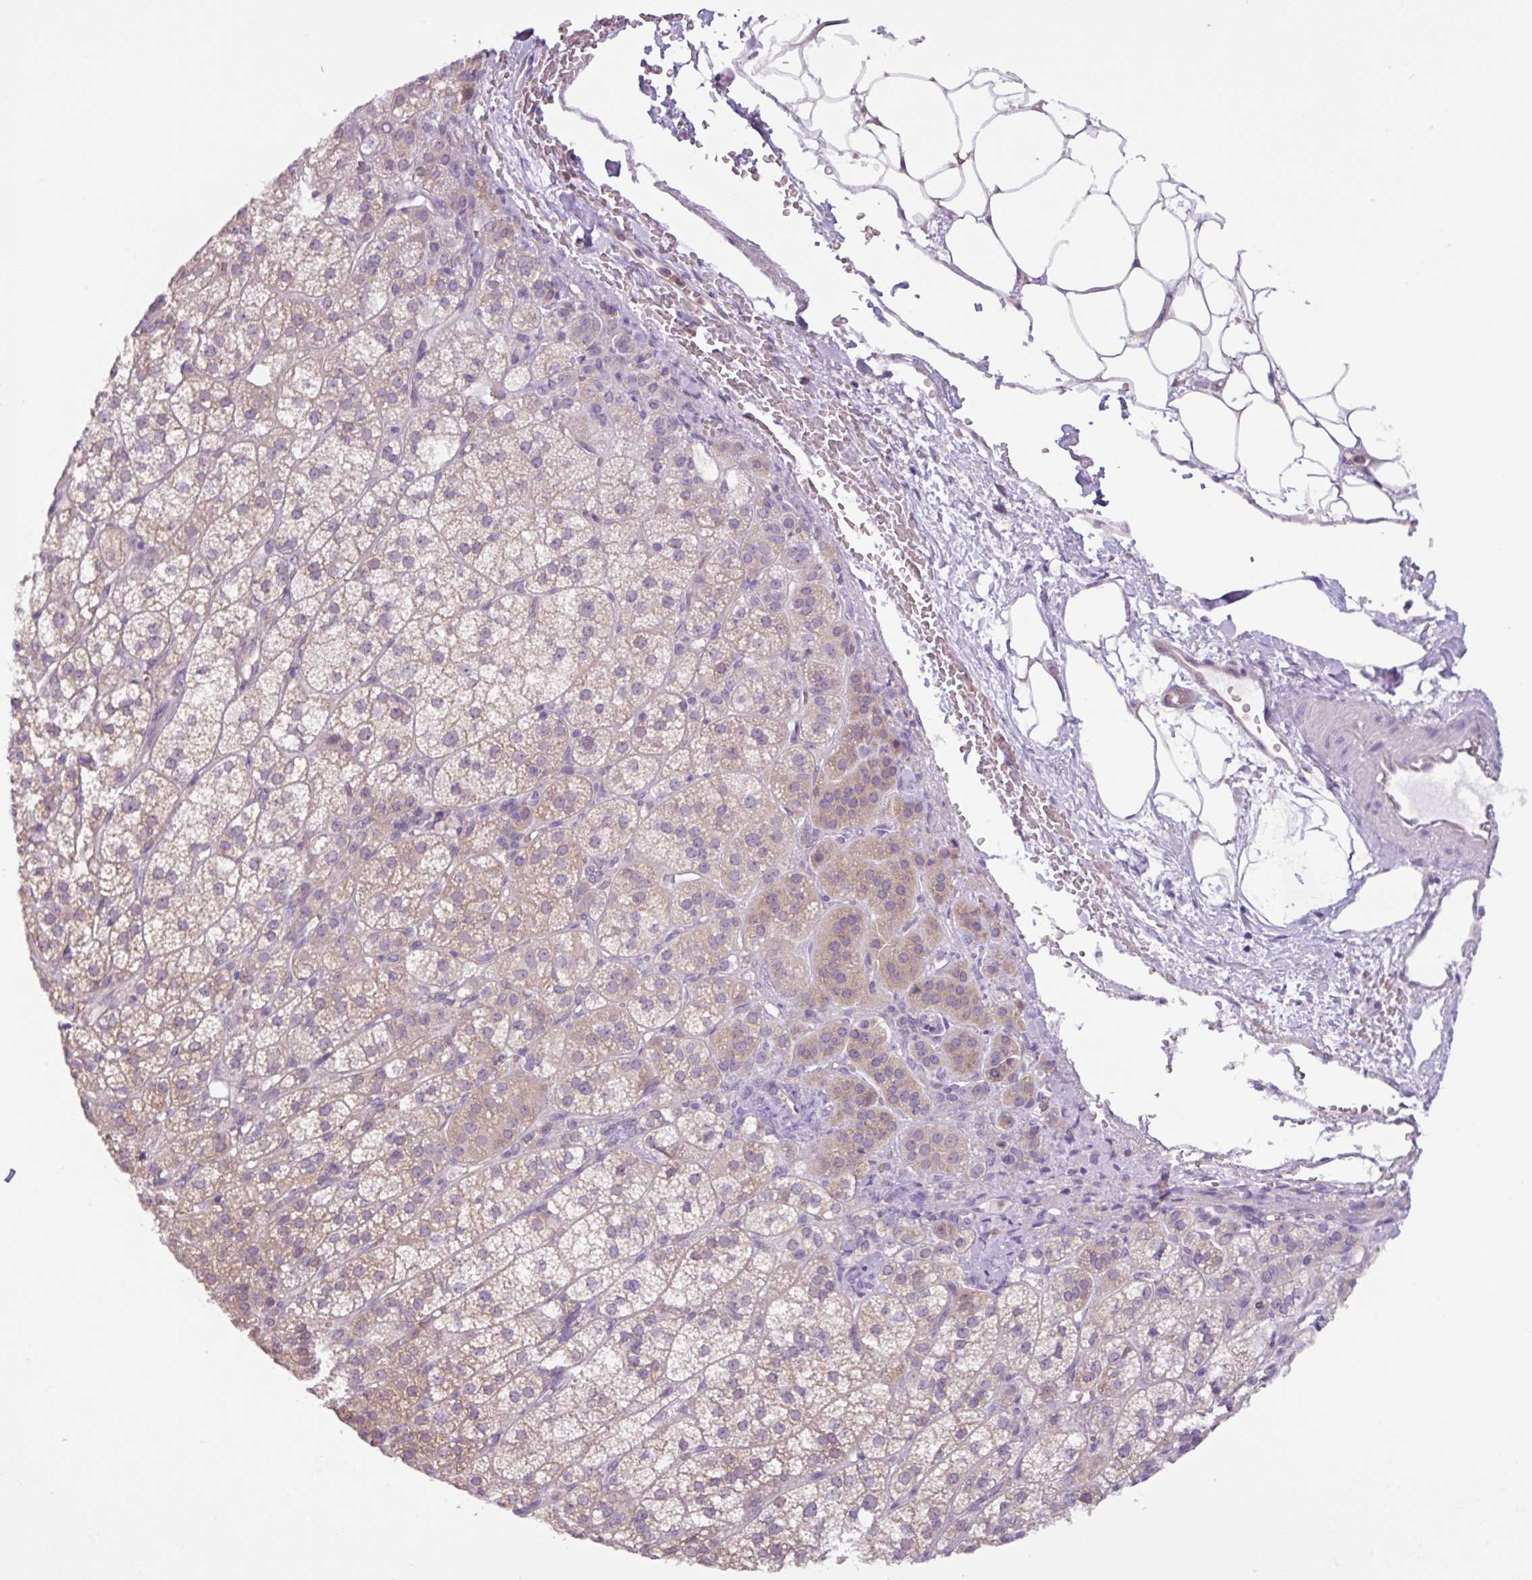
{"staining": {"intensity": "moderate", "quantity": "25%-75%", "location": "cytoplasmic/membranous"}, "tissue": "adrenal gland", "cell_type": "Glandular cells", "image_type": "normal", "snomed": [{"axis": "morphology", "description": "Normal tissue, NOS"}, {"axis": "topography", "description": "Adrenal gland"}], "caption": "High-magnification brightfield microscopy of benign adrenal gland stained with DAB (3,3'-diaminobenzidine) (brown) and counterstained with hematoxylin (blue). glandular cells exhibit moderate cytoplasmic/membranous positivity is identified in about25%-75% of cells.", "gene": "TONSL", "patient": {"sex": "female", "age": 60}}